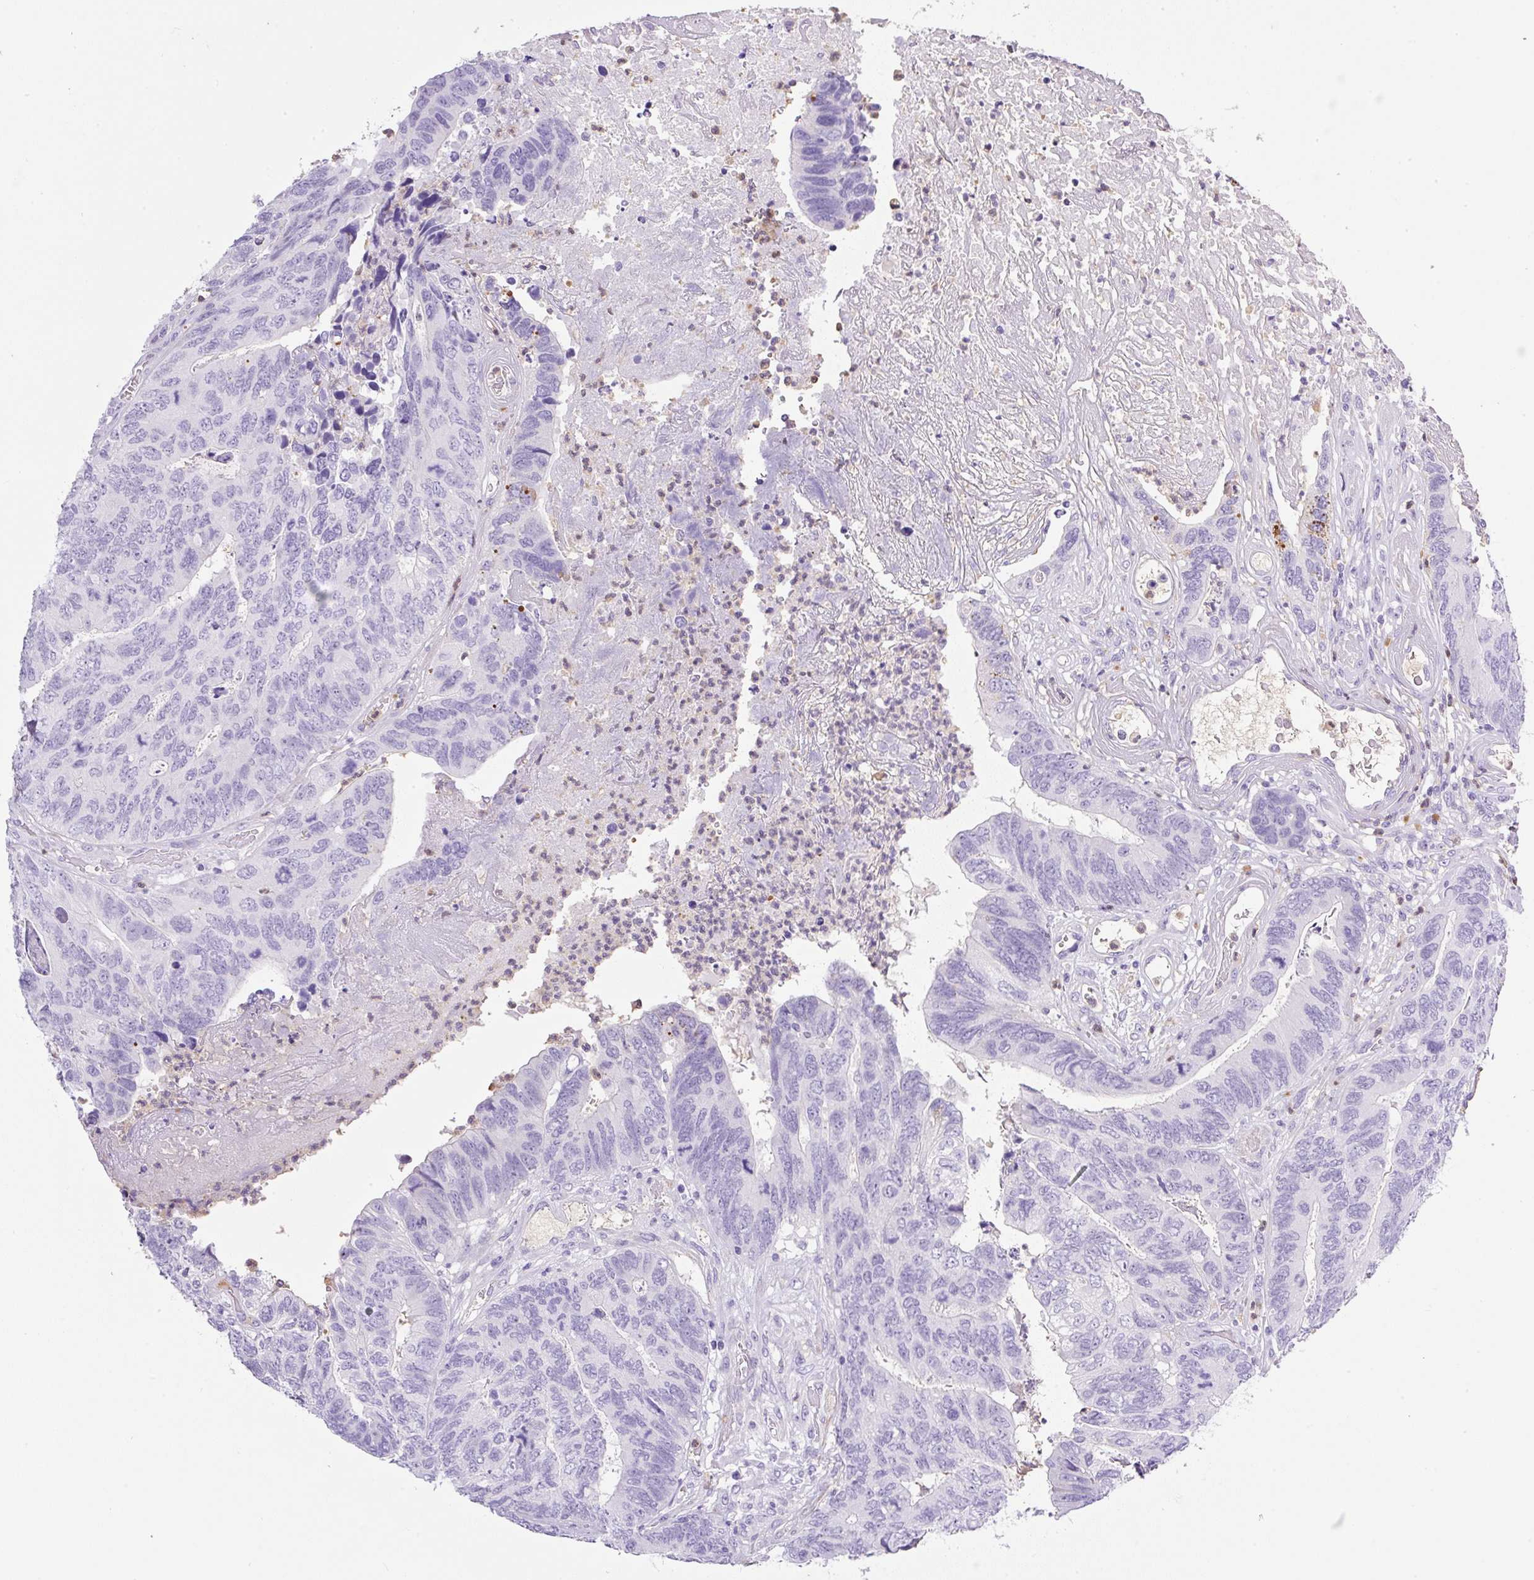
{"staining": {"intensity": "negative", "quantity": "none", "location": "none"}, "tissue": "colorectal cancer", "cell_type": "Tumor cells", "image_type": "cancer", "snomed": [{"axis": "morphology", "description": "Adenocarcinoma, NOS"}, {"axis": "topography", "description": "Colon"}], "caption": "Immunohistochemistry (IHC) micrograph of neoplastic tissue: human adenocarcinoma (colorectal) stained with DAB (3,3'-diaminobenzidine) exhibits no significant protein staining in tumor cells.", "gene": "TDRD15", "patient": {"sex": "female", "age": 67}}